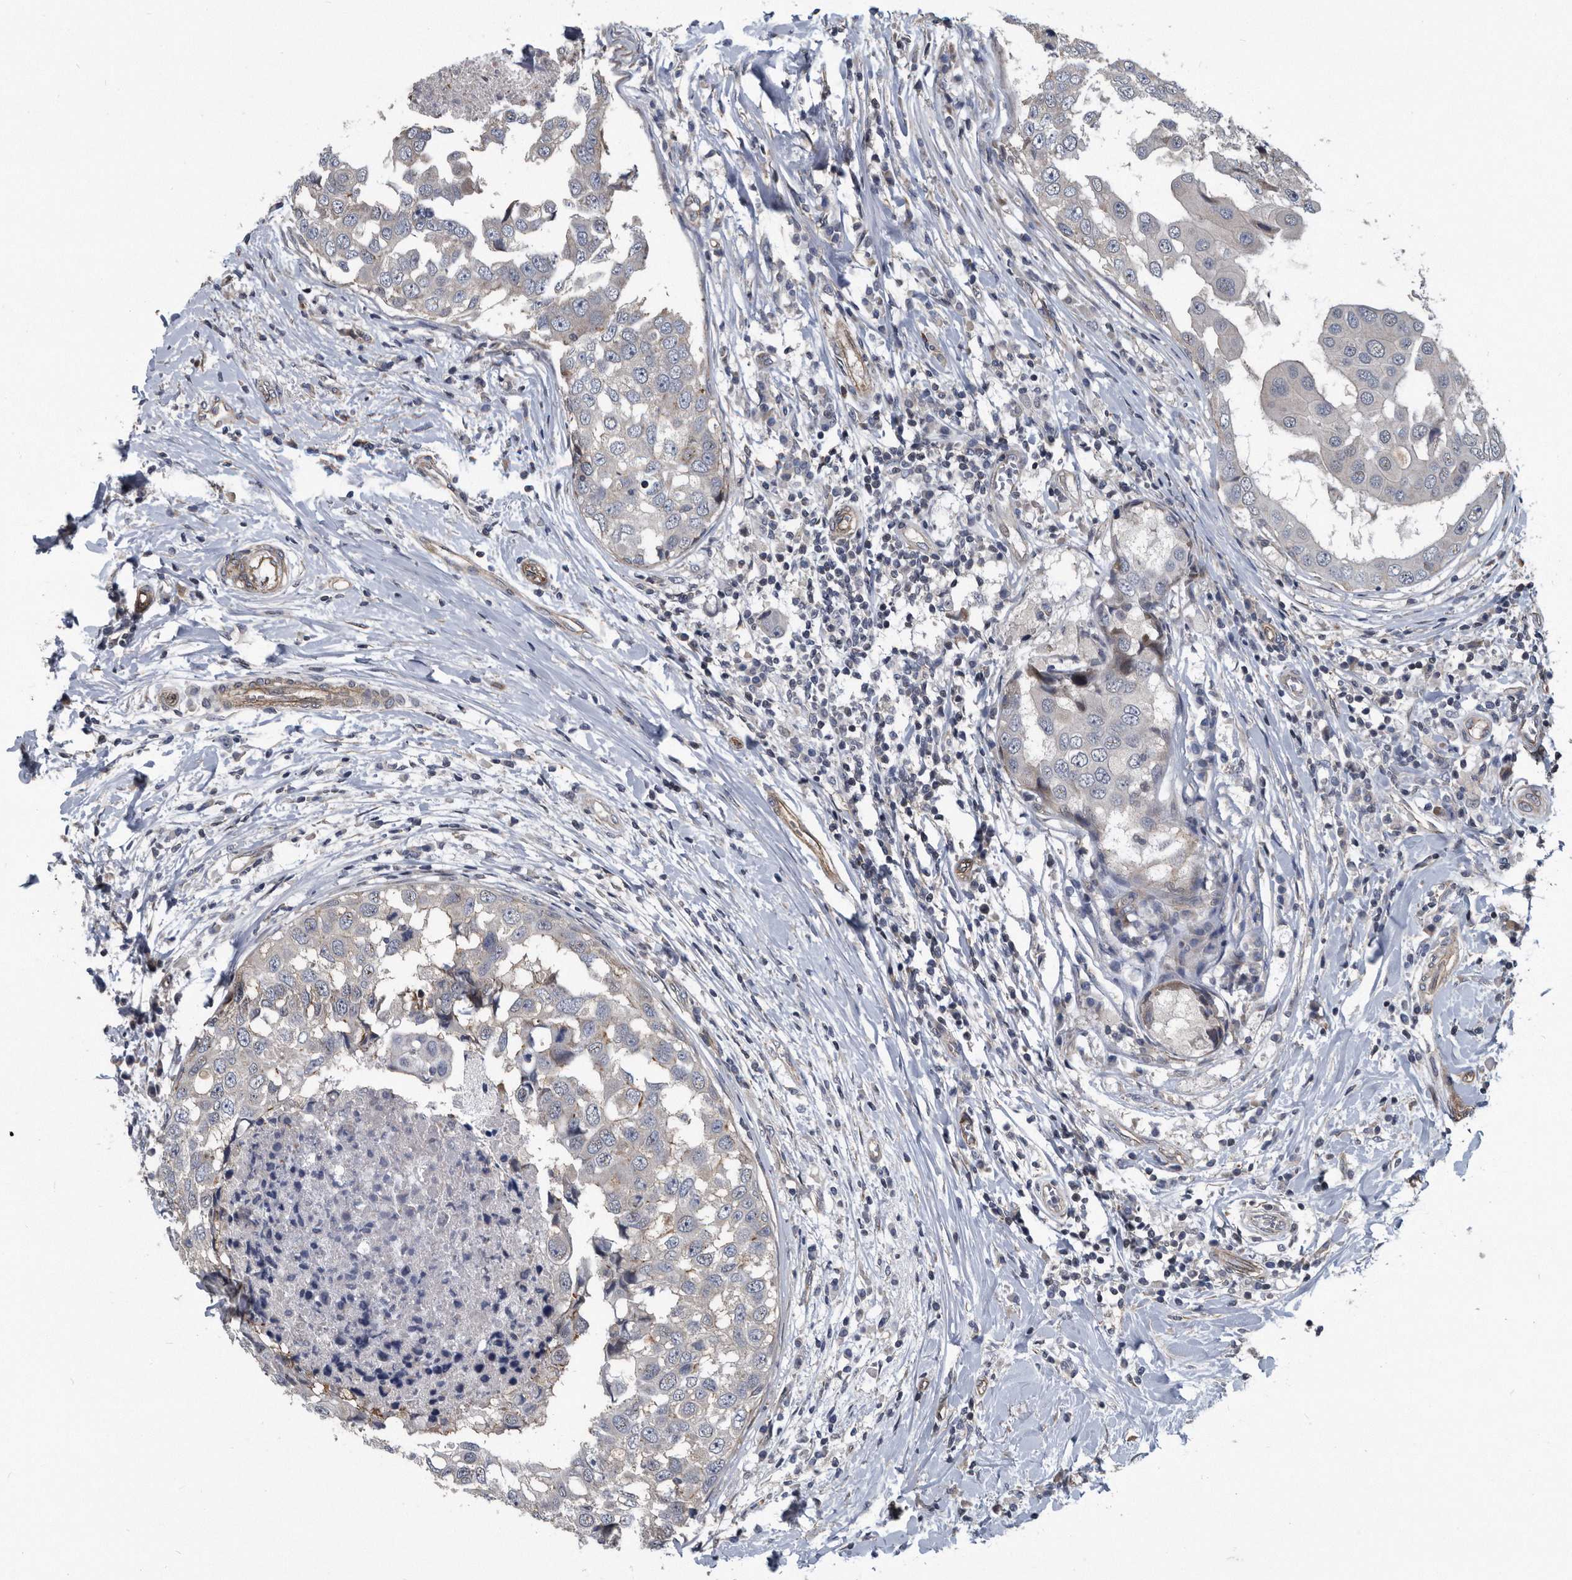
{"staining": {"intensity": "negative", "quantity": "none", "location": "none"}, "tissue": "breast cancer", "cell_type": "Tumor cells", "image_type": "cancer", "snomed": [{"axis": "morphology", "description": "Duct carcinoma"}, {"axis": "topography", "description": "Breast"}], "caption": "IHC image of neoplastic tissue: infiltrating ductal carcinoma (breast) stained with DAB (3,3'-diaminobenzidine) exhibits no significant protein expression in tumor cells.", "gene": "ARMCX1", "patient": {"sex": "female", "age": 27}}